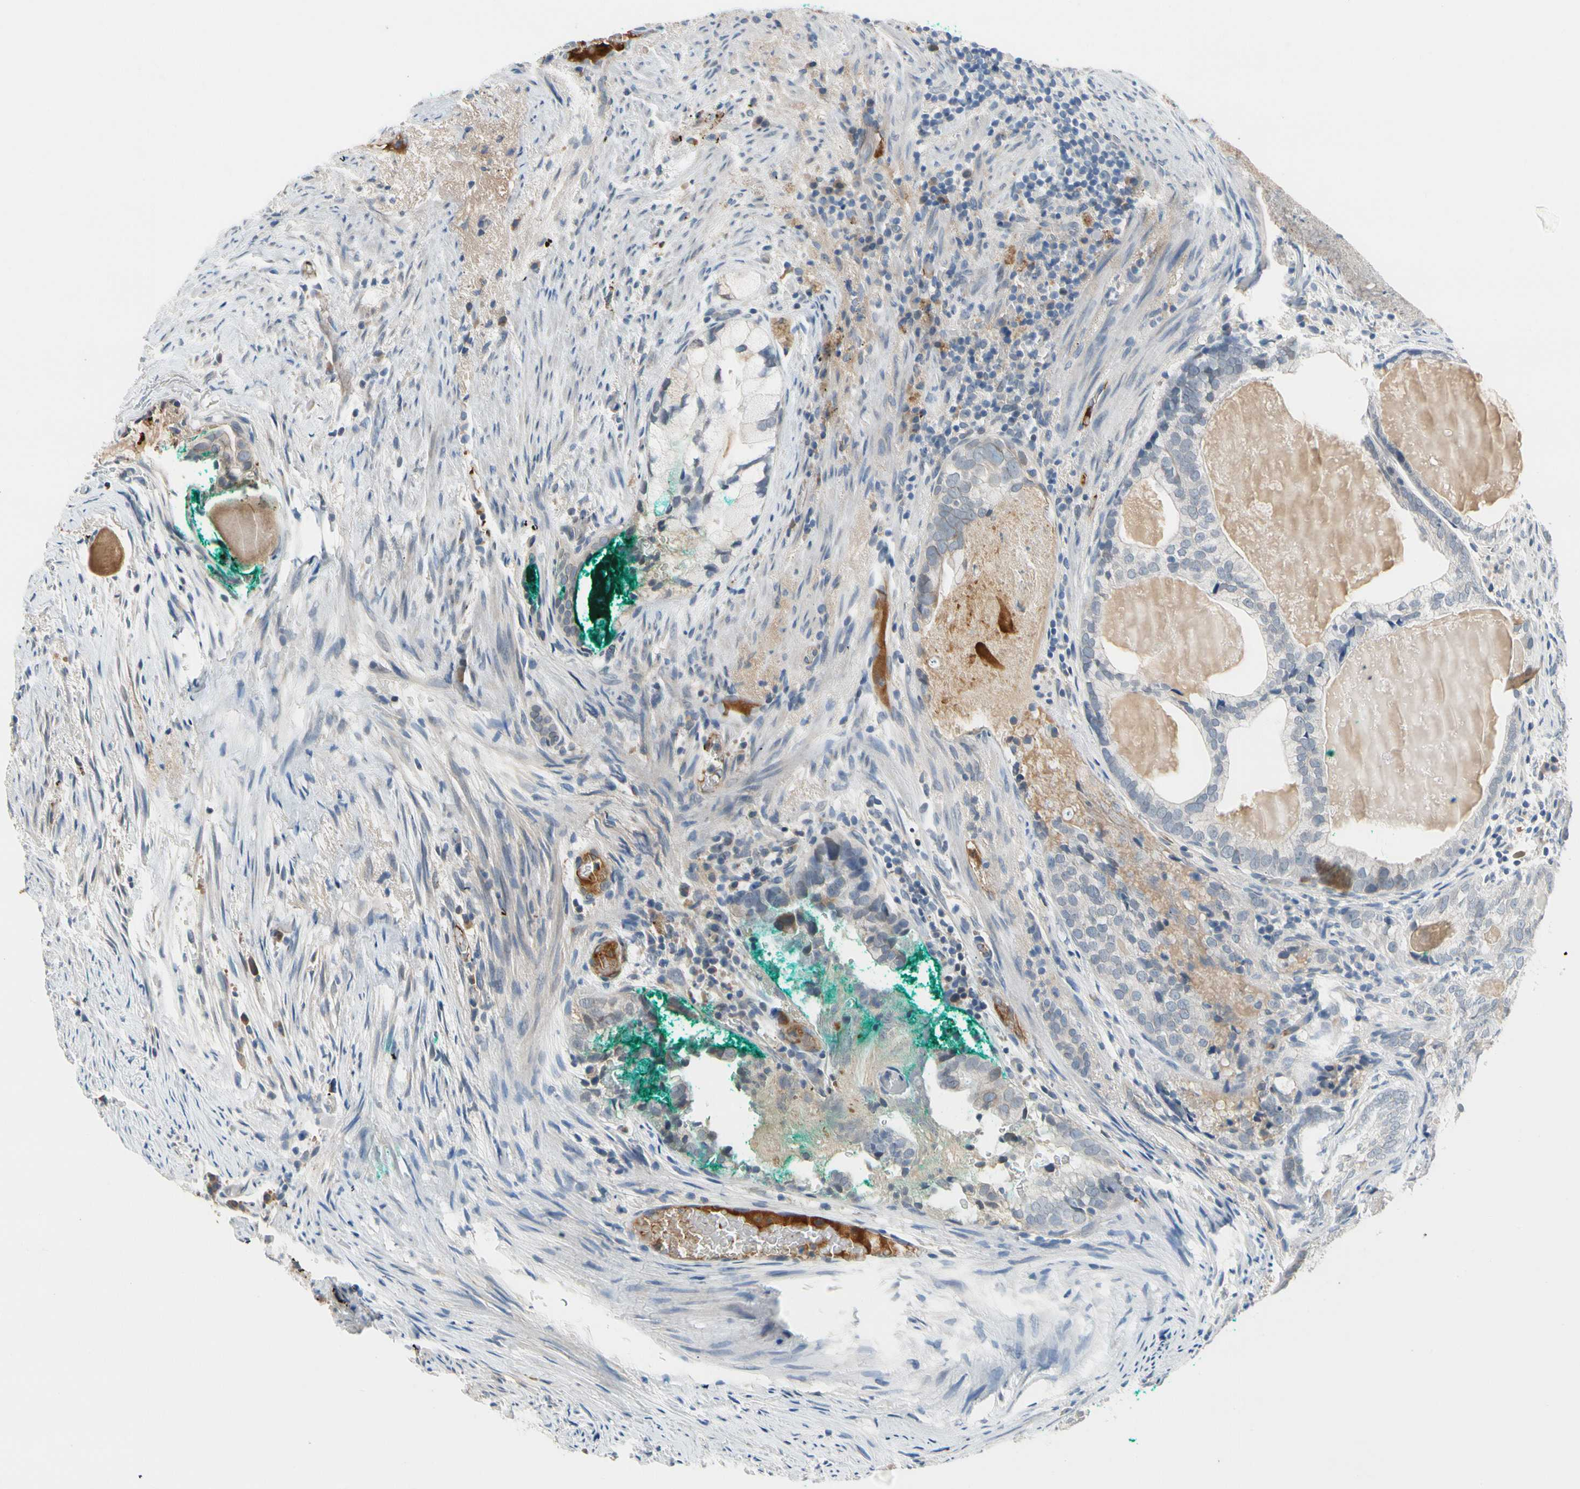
{"staining": {"intensity": "weak", "quantity": "<25%", "location": "cytoplasmic/membranous"}, "tissue": "prostate cancer", "cell_type": "Tumor cells", "image_type": "cancer", "snomed": [{"axis": "morphology", "description": "Adenocarcinoma, High grade"}, {"axis": "topography", "description": "Prostate"}], "caption": "Micrograph shows no protein expression in tumor cells of prostate adenocarcinoma (high-grade) tissue.", "gene": "CNDP1", "patient": {"sex": "male", "age": 66}}